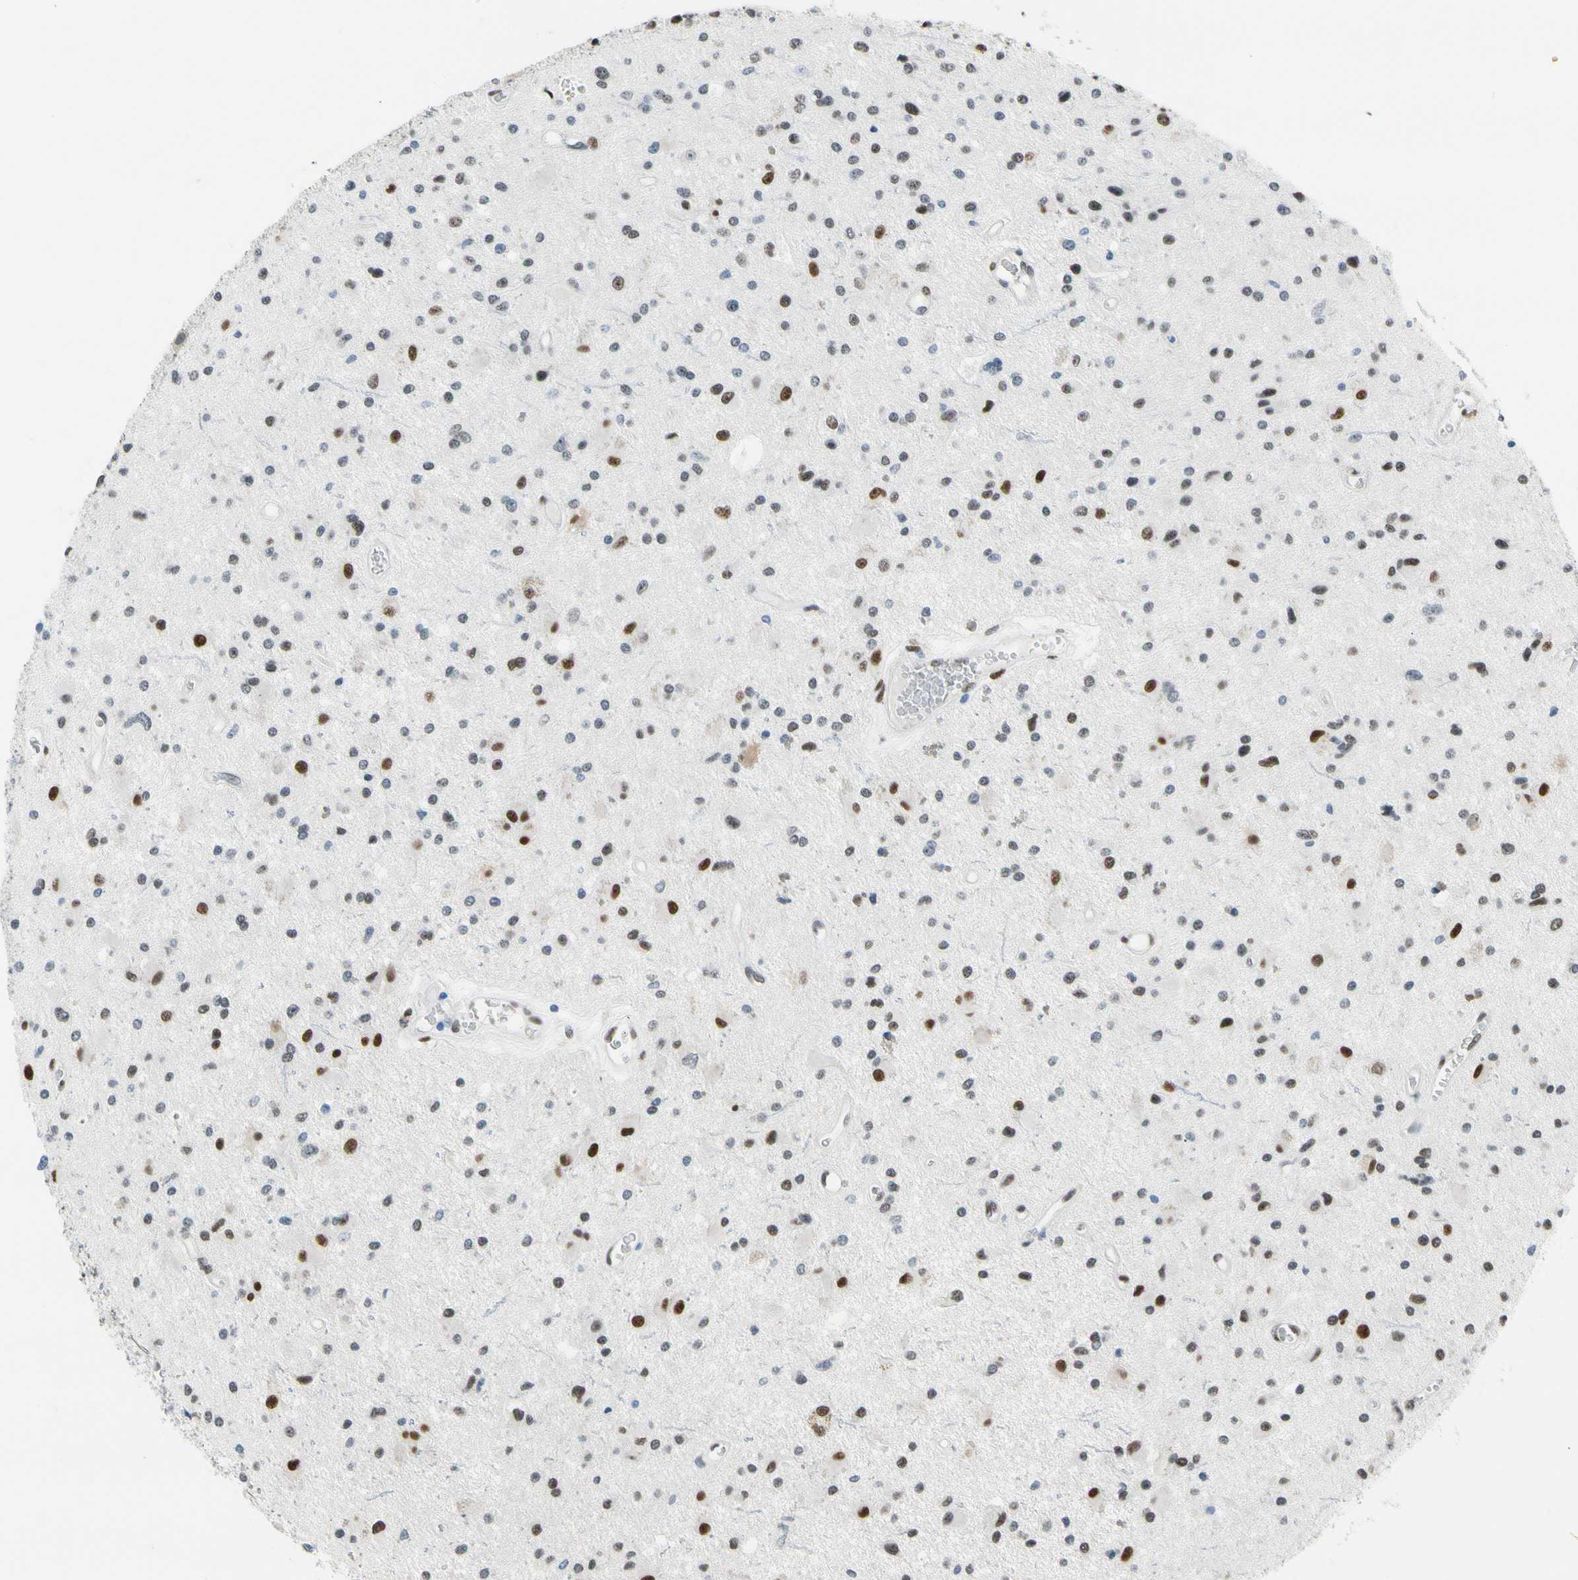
{"staining": {"intensity": "moderate", "quantity": "25%-75%", "location": "nuclear"}, "tissue": "glioma", "cell_type": "Tumor cells", "image_type": "cancer", "snomed": [{"axis": "morphology", "description": "Glioma, malignant, Low grade"}, {"axis": "topography", "description": "Brain"}], "caption": "A photomicrograph of human malignant glioma (low-grade) stained for a protein reveals moderate nuclear brown staining in tumor cells. Using DAB (3,3'-diaminobenzidine) (brown) and hematoxylin (blue) stains, captured at high magnification using brightfield microscopy.", "gene": "NFIA", "patient": {"sex": "male", "age": 58}}